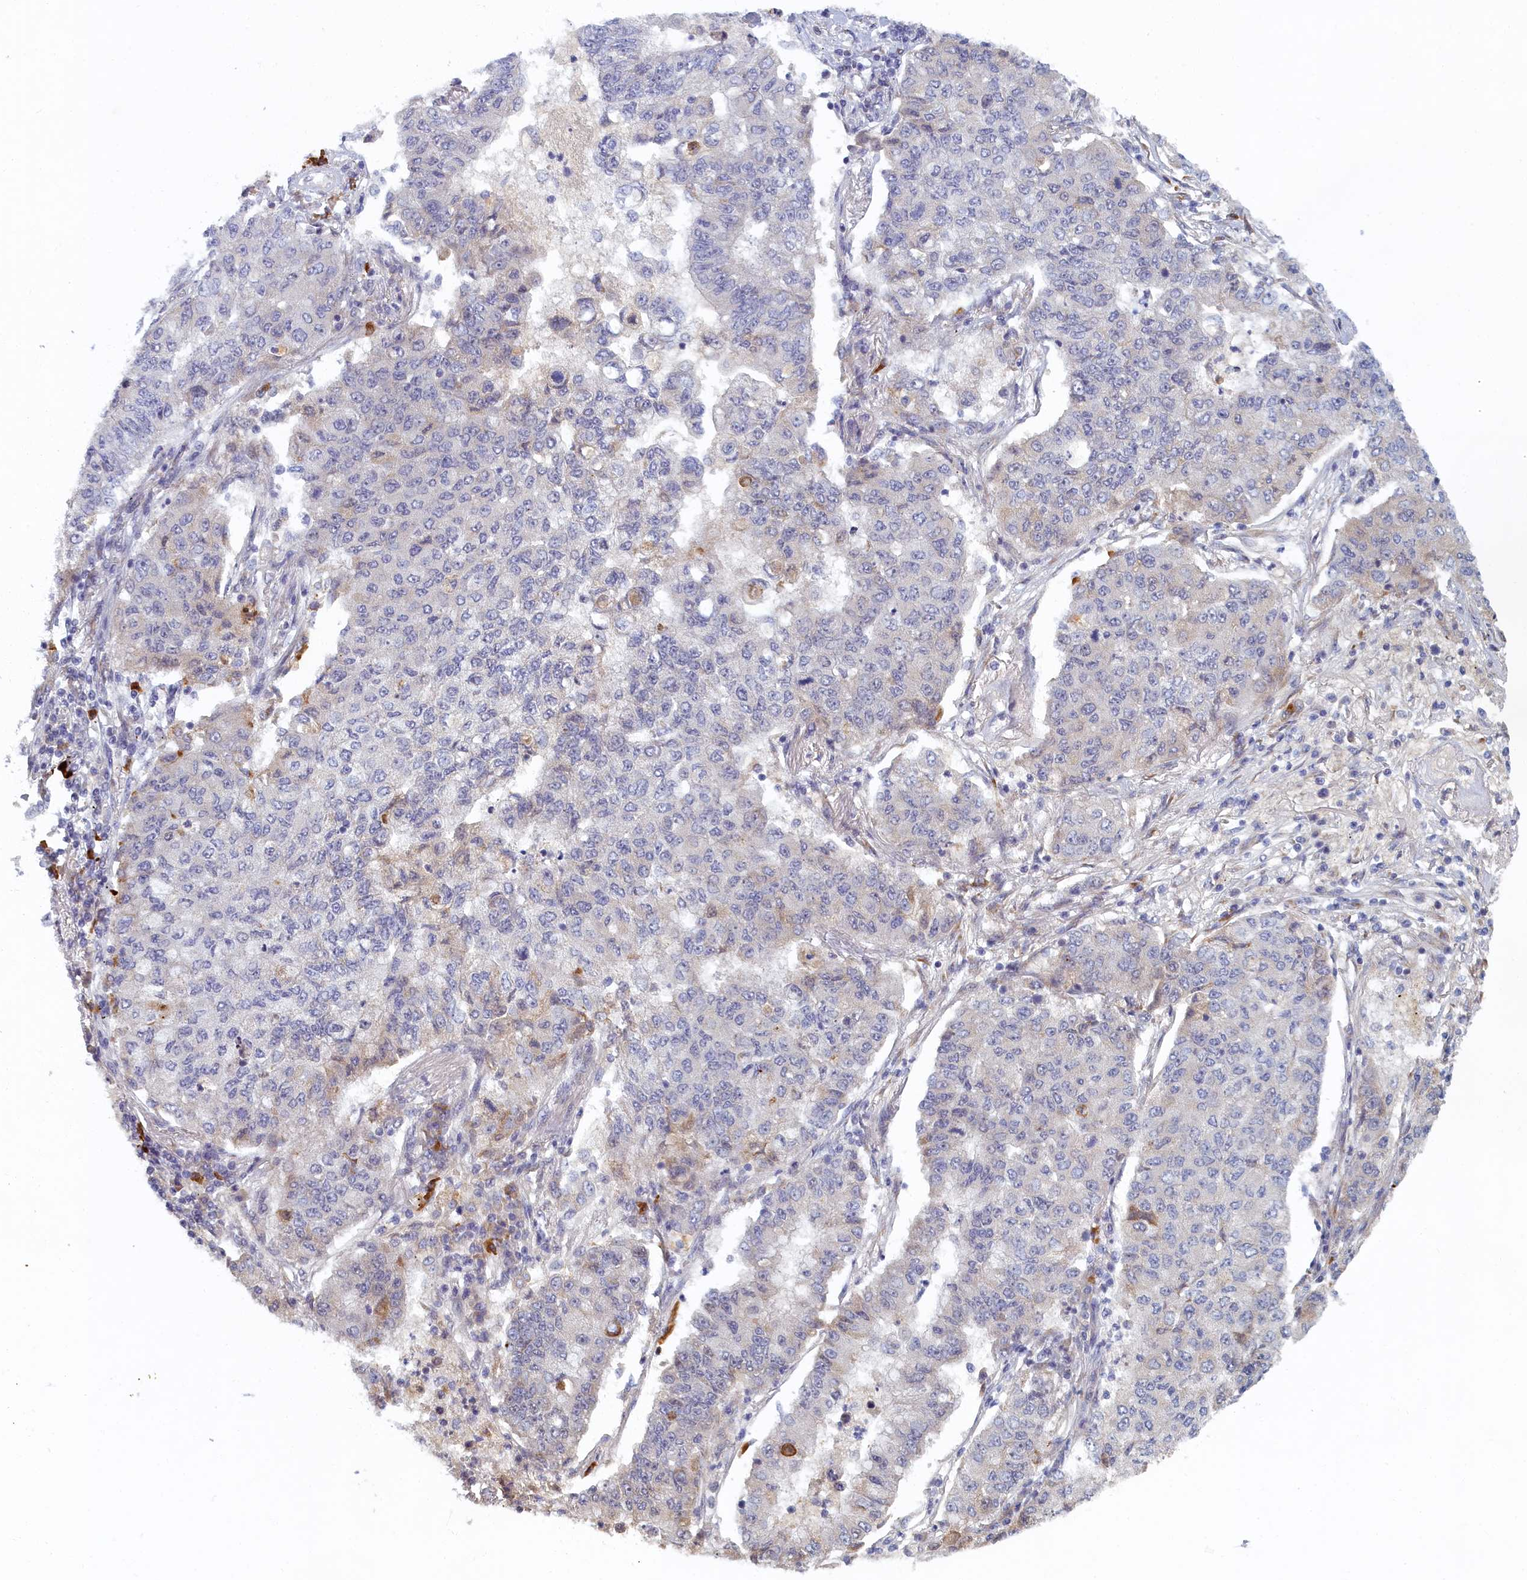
{"staining": {"intensity": "negative", "quantity": "none", "location": "none"}, "tissue": "lung cancer", "cell_type": "Tumor cells", "image_type": "cancer", "snomed": [{"axis": "morphology", "description": "Squamous cell carcinoma, NOS"}, {"axis": "topography", "description": "Lung"}], "caption": "This histopathology image is of lung cancer stained with IHC to label a protein in brown with the nuclei are counter-stained blue. There is no staining in tumor cells.", "gene": "DNAJC17", "patient": {"sex": "male", "age": 74}}